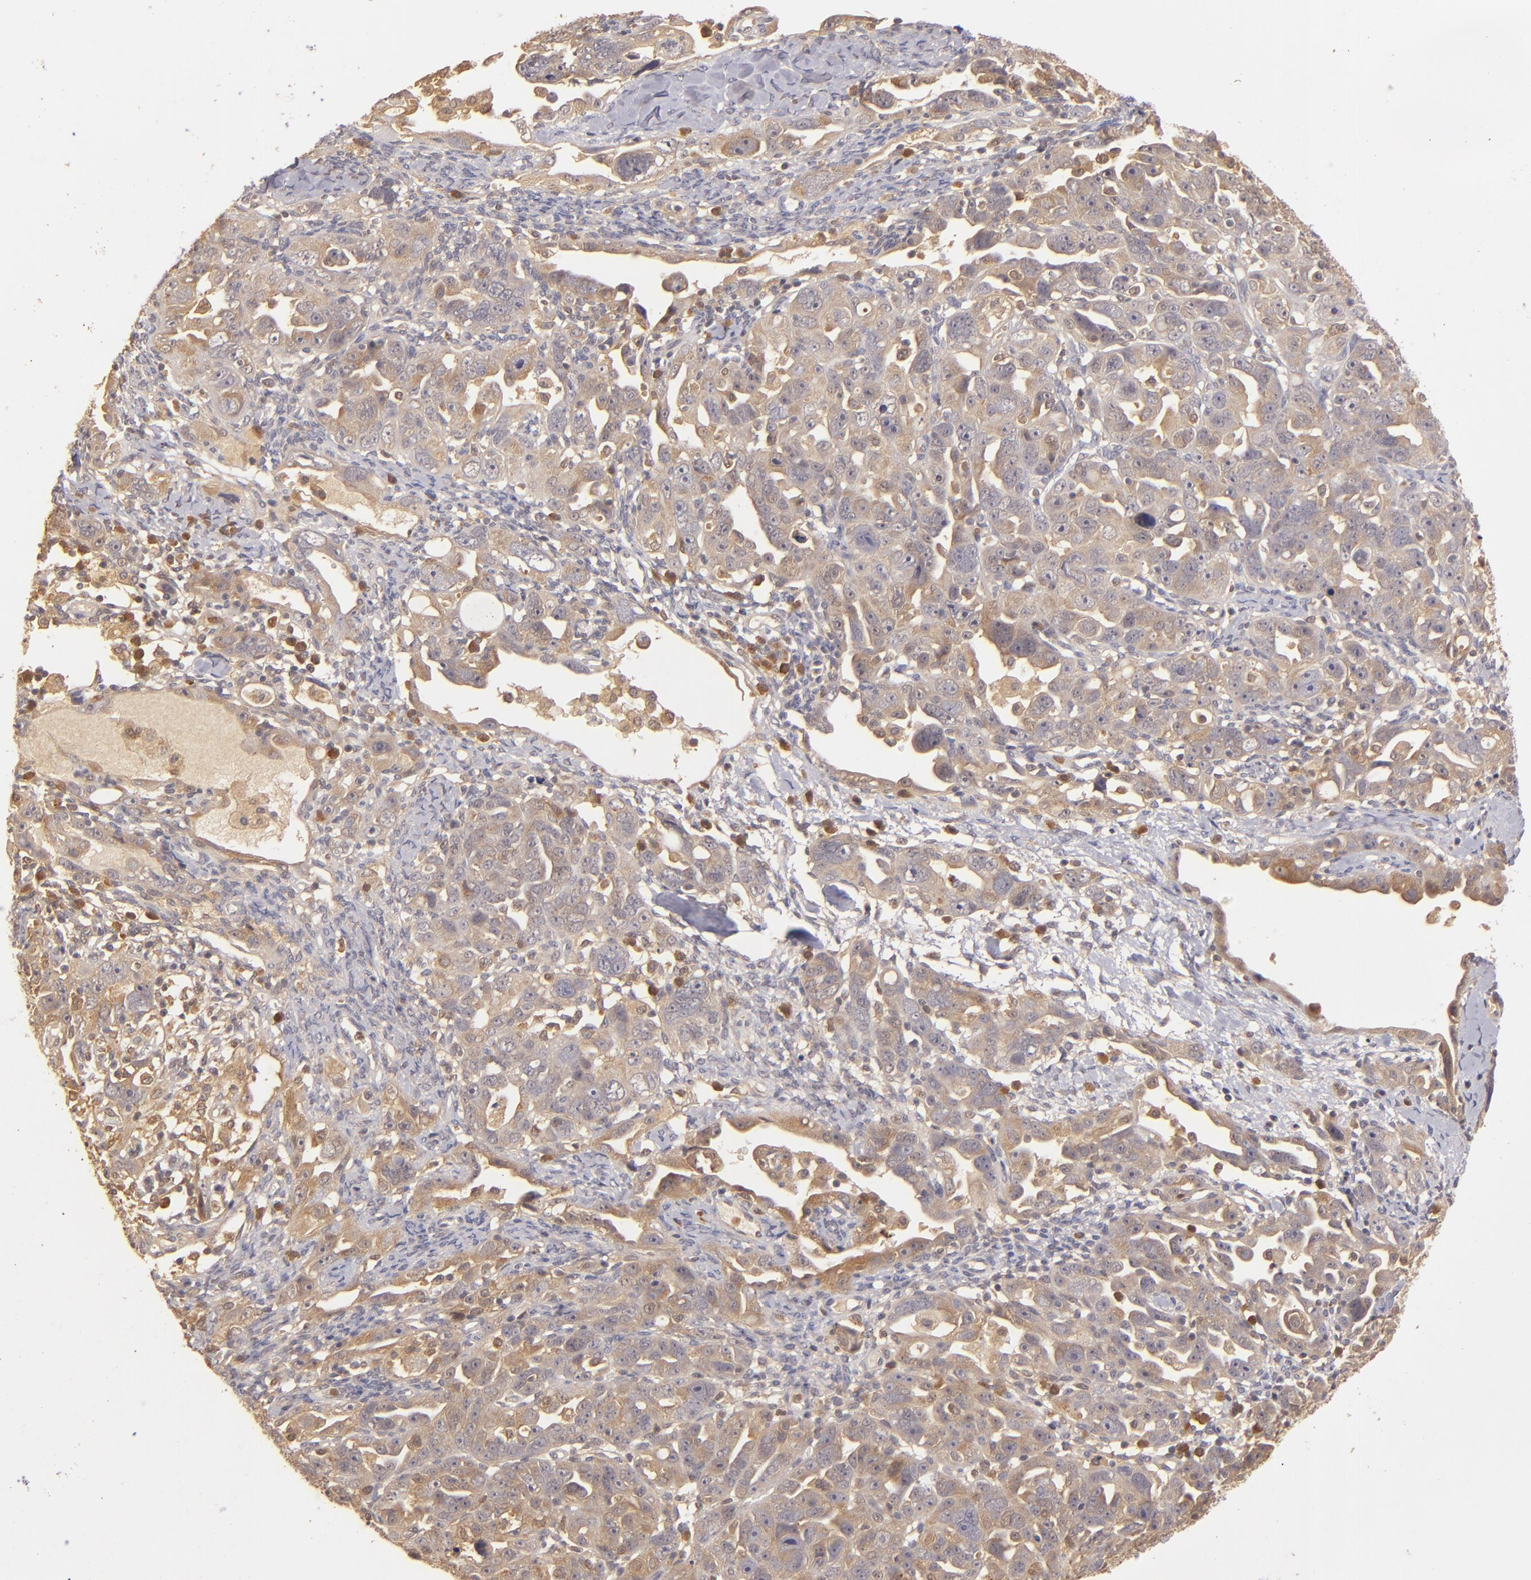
{"staining": {"intensity": "moderate", "quantity": ">75%", "location": "cytoplasmic/membranous"}, "tissue": "ovarian cancer", "cell_type": "Tumor cells", "image_type": "cancer", "snomed": [{"axis": "morphology", "description": "Cystadenocarcinoma, serous, NOS"}, {"axis": "topography", "description": "Ovary"}], "caption": "Immunohistochemistry (IHC) histopathology image of neoplastic tissue: human ovarian cancer (serous cystadenocarcinoma) stained using IHC exhibits medium levels of moderate protein expression localized specifically in the cytoplasmic/membranous of tumor cells, appearing as a cytoplasmic/membranous brown color.", "gene": "PRKCD", "patient": {"sex": "female", "age": 66}}